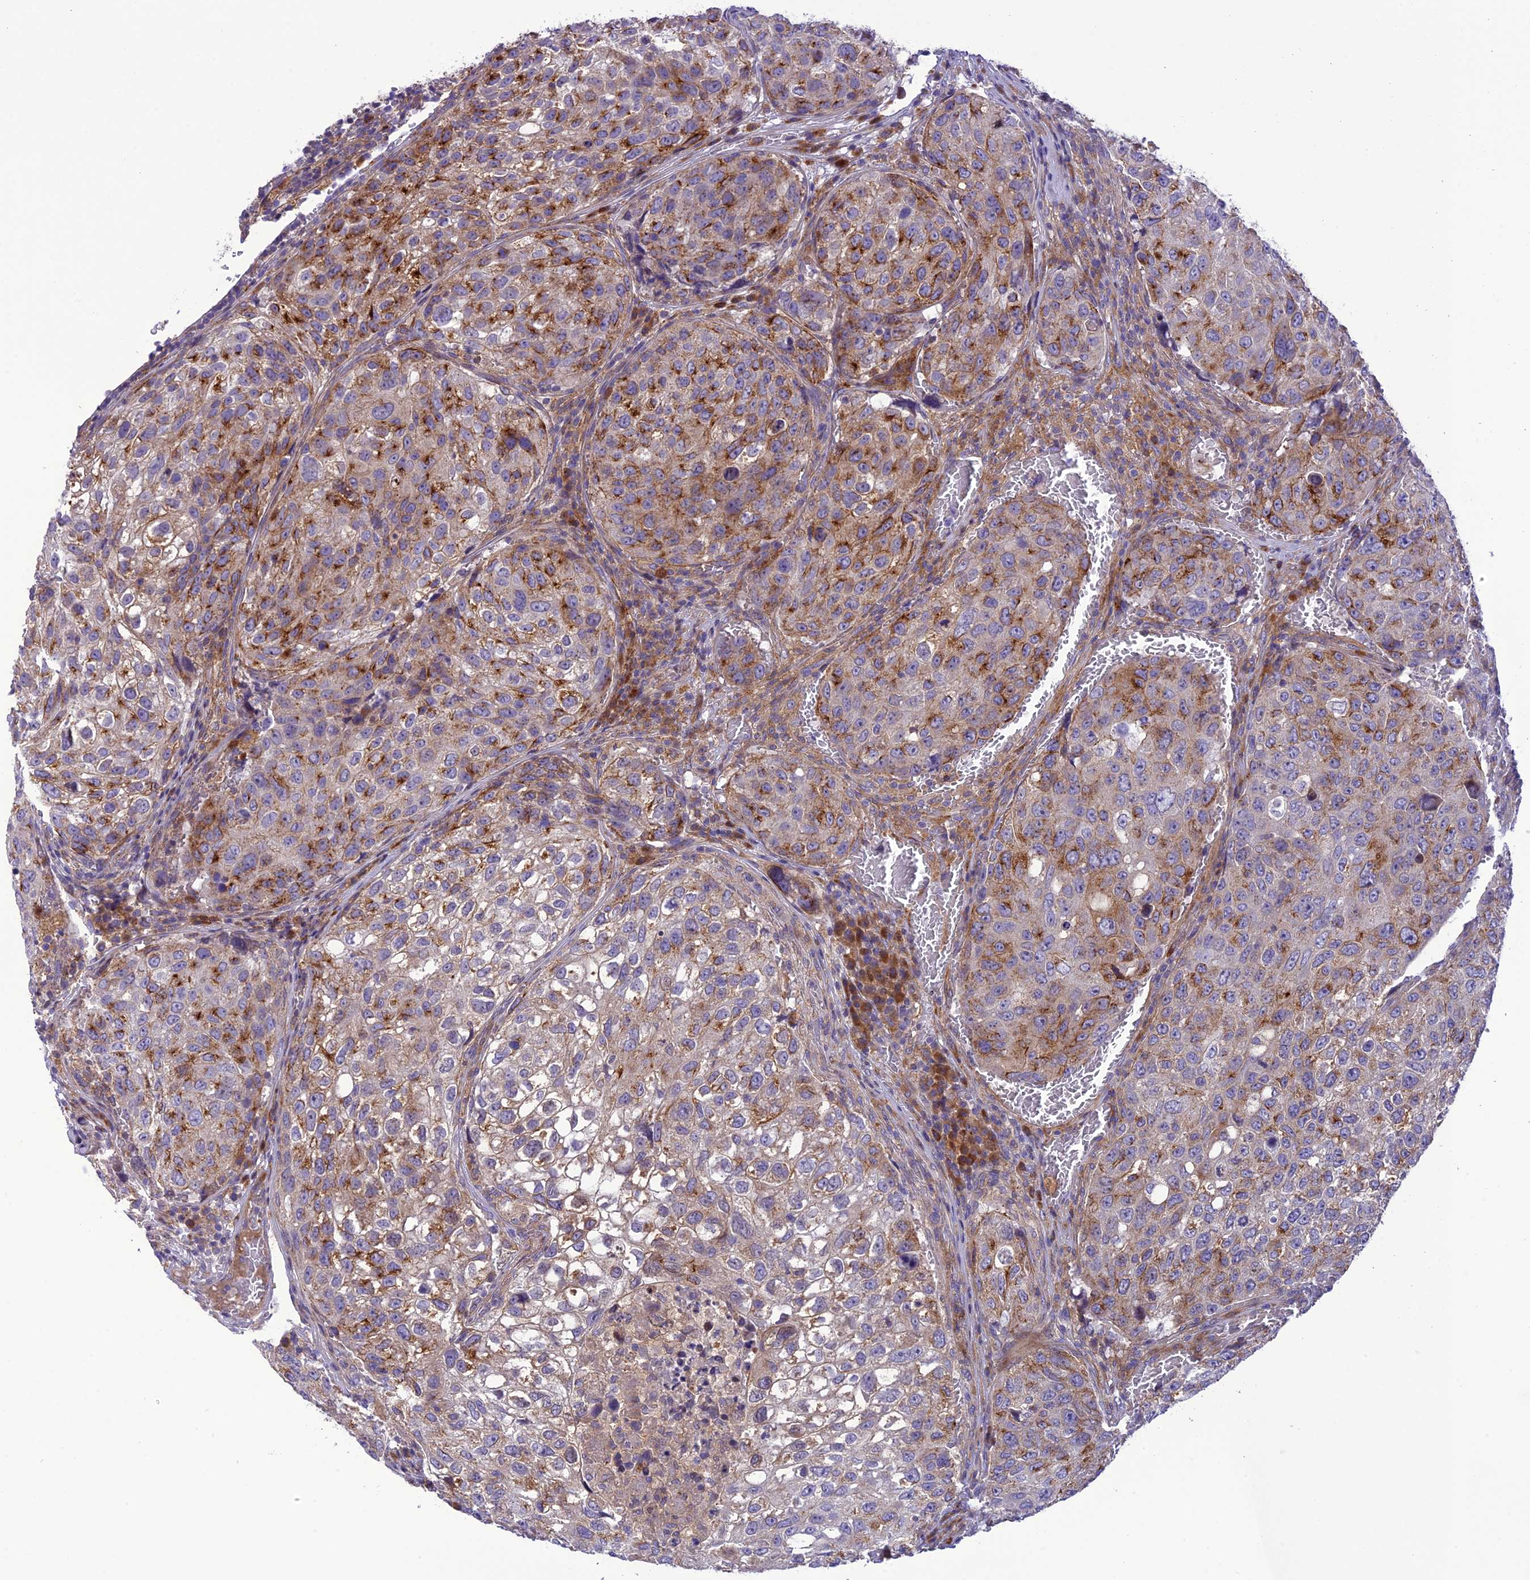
{"staining": {"intensity": "moderate", "quantity": ">75%", "location": "cytoplasmic/membranous"}, "tissue": "urothelial cancer", "cell_type": "Tumor cells", "image_type": "cancer", "snomed": [{"axis": "morphology", "description": "Urothelial carcinoma, High grade"}, {"axis": "topography", "description": "Lymph node"}, {"axis": "topography", "description": "Urinary bladder"}], "caption": "Immunohistochemical staining of human high-grade urothelial carcinoma demonstrates medium levels of moderate cytoplasmic/membranous protein positivity in approximately >75% of tumor cells.", "gene": "JMY", "patient": {"sex": "male", "age": 51}}